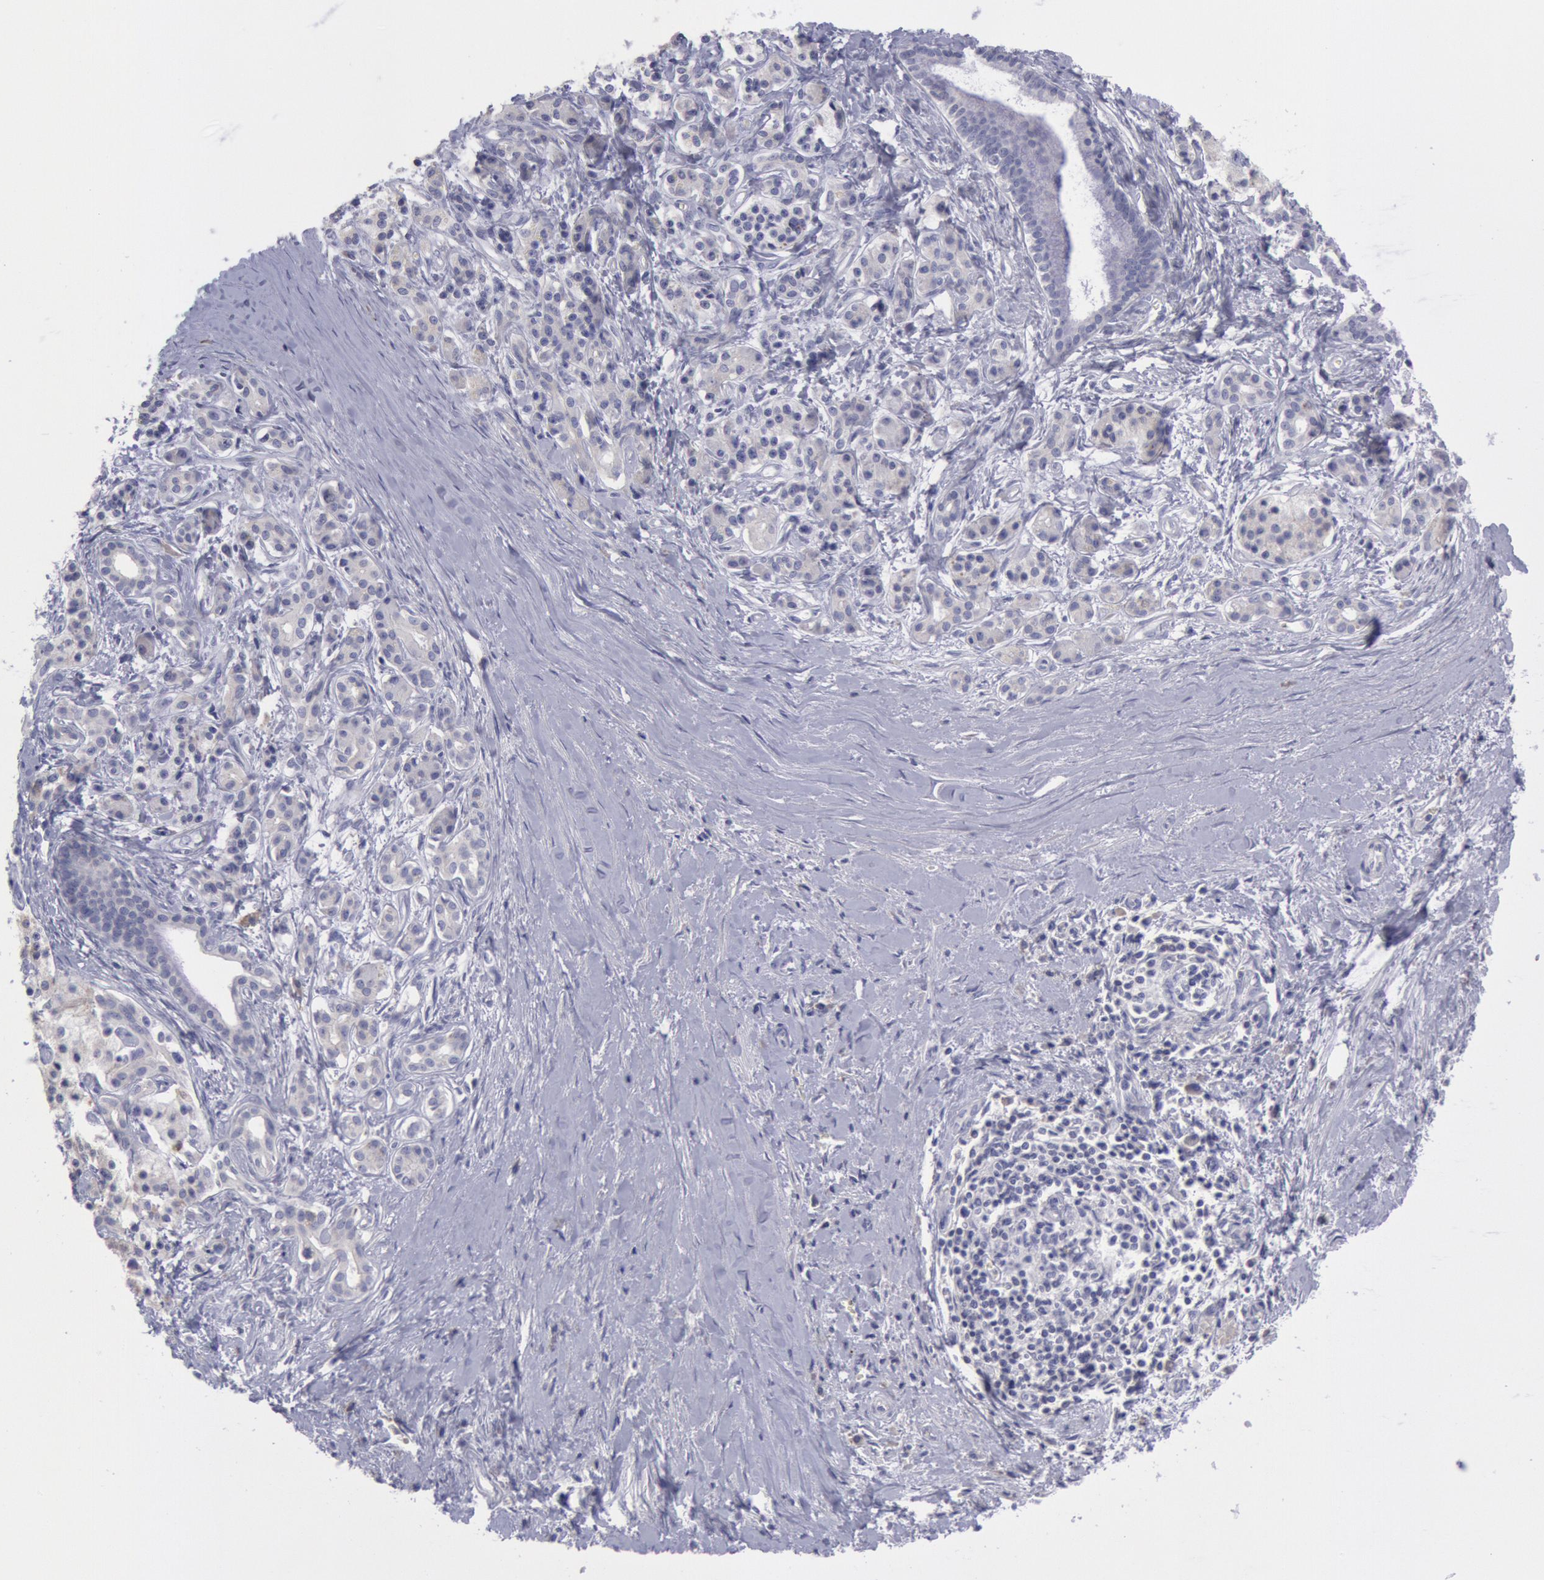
{"staining": {"intensity": "negative", "quantity": "none", "location": "none"}, "tissue": "pancreatic cancer", "cell_type": "Tumor cells", "image_type": "cancer", "snomed": [{"axis": "morphology", "description": "Adenocarcinoma, NOS"}, {"axis": "topography", "description": "Pancreas"}], "caption": "Immunohistochemistry histopathology image of neoplastic tissue: human pancreatic cancer (adenocarcinoma) stained with DAB (3,3'-diaminobenzidine) shows no significant protein expression in tumor cells.", "gene": "MYH7", "patient": {"sex": "male", "age": 59}}